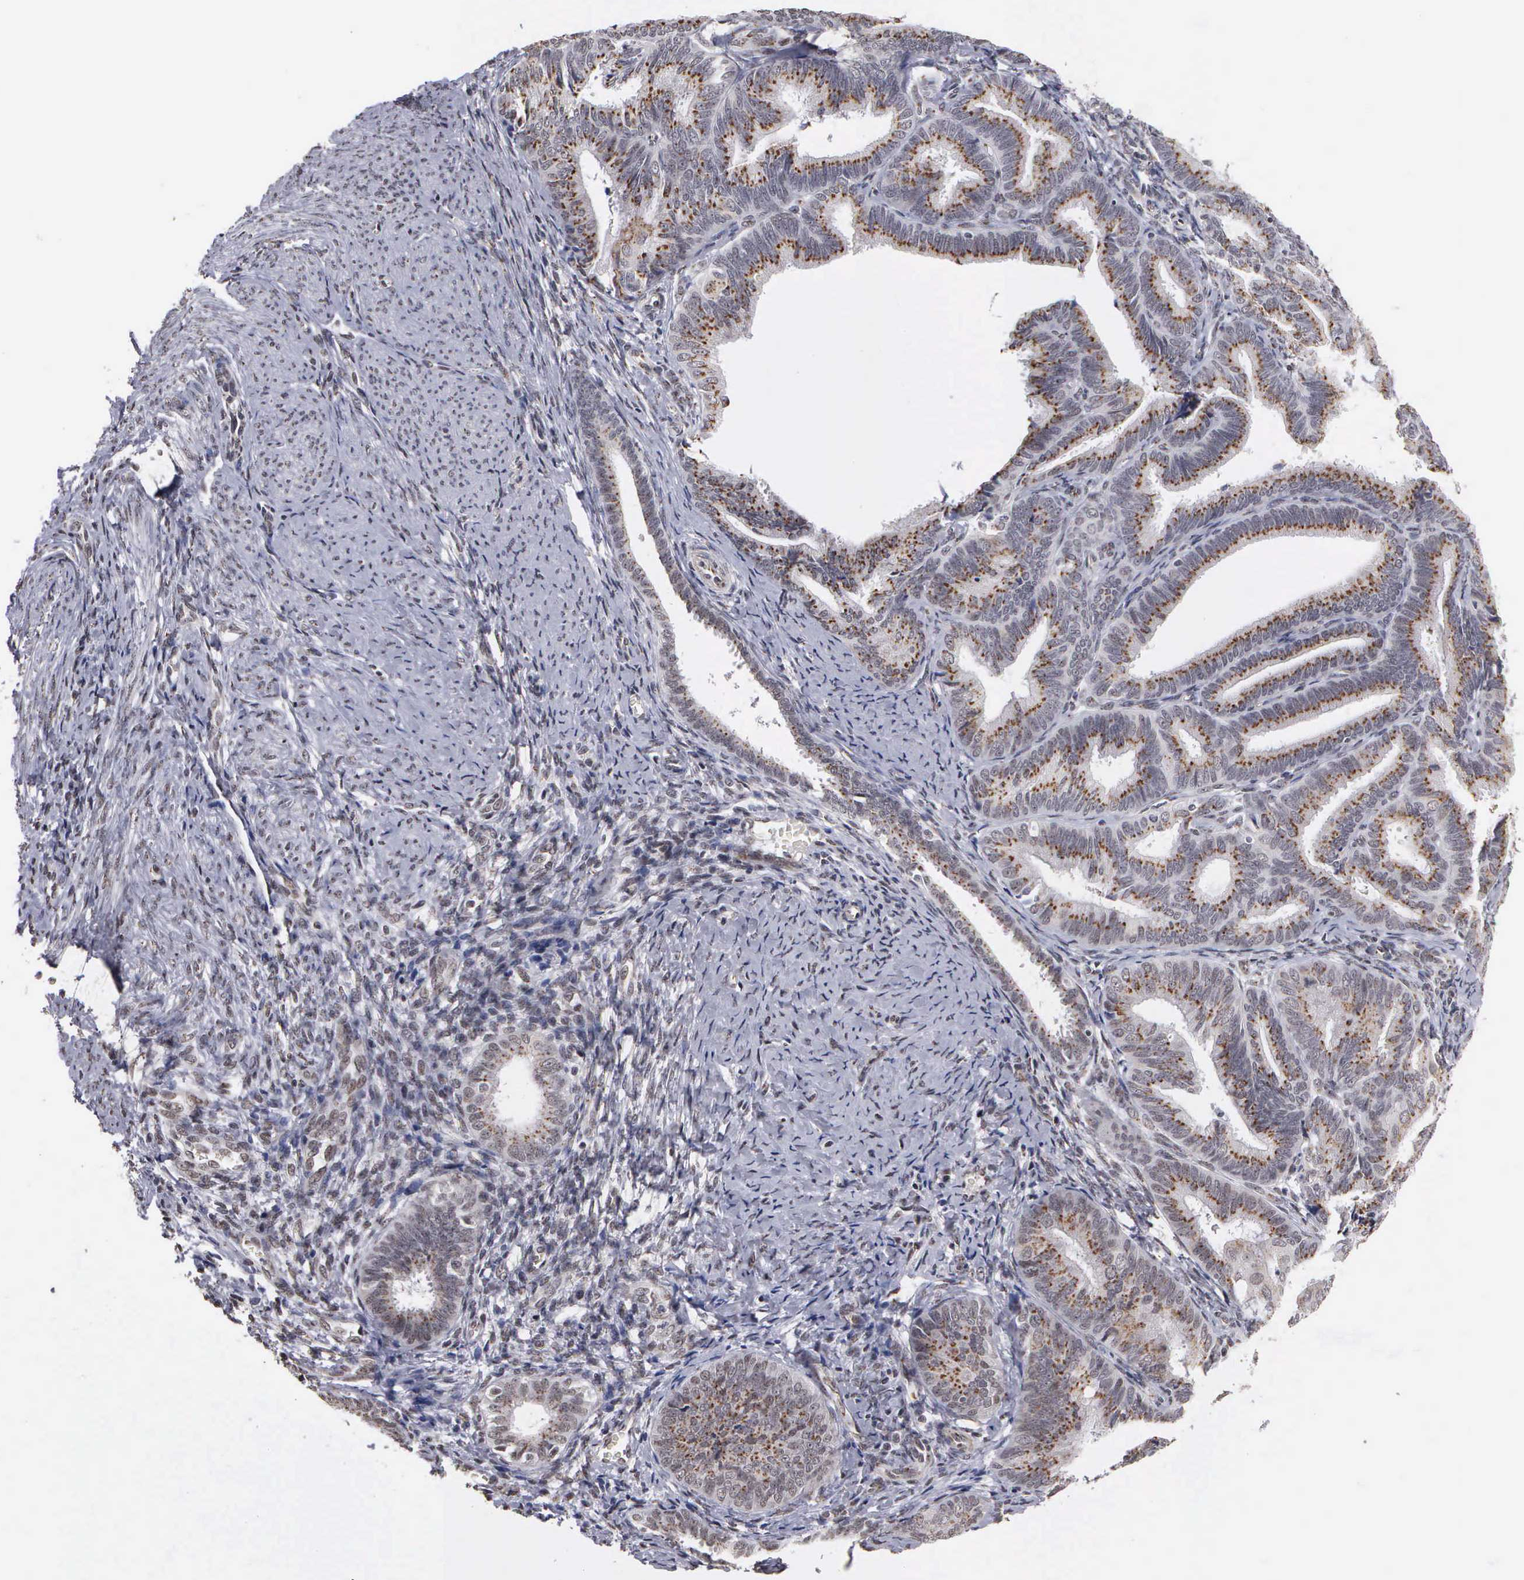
{"staining": {"intensity": "strong", "quantity": ">75%", "location": "cytoplasmic/membranous"}, "tissue": "endometrial cancer", "cell_type": "Tumor cells", "image_type": "cancer", "snomed": [{"axis": "morphology", "description": "Adenocarcinoma, NOS"}, {"axis": "topography", "description": "Endometrium"}], "caption": "IHC of human endometrial cancer (adenocarcinoma) displays high levels of strong cytoplasmic/membranous expression in about >75% of tumor cells.", "gene": "GTF2A1", "patient": {"sex": "female", "age": 63}}